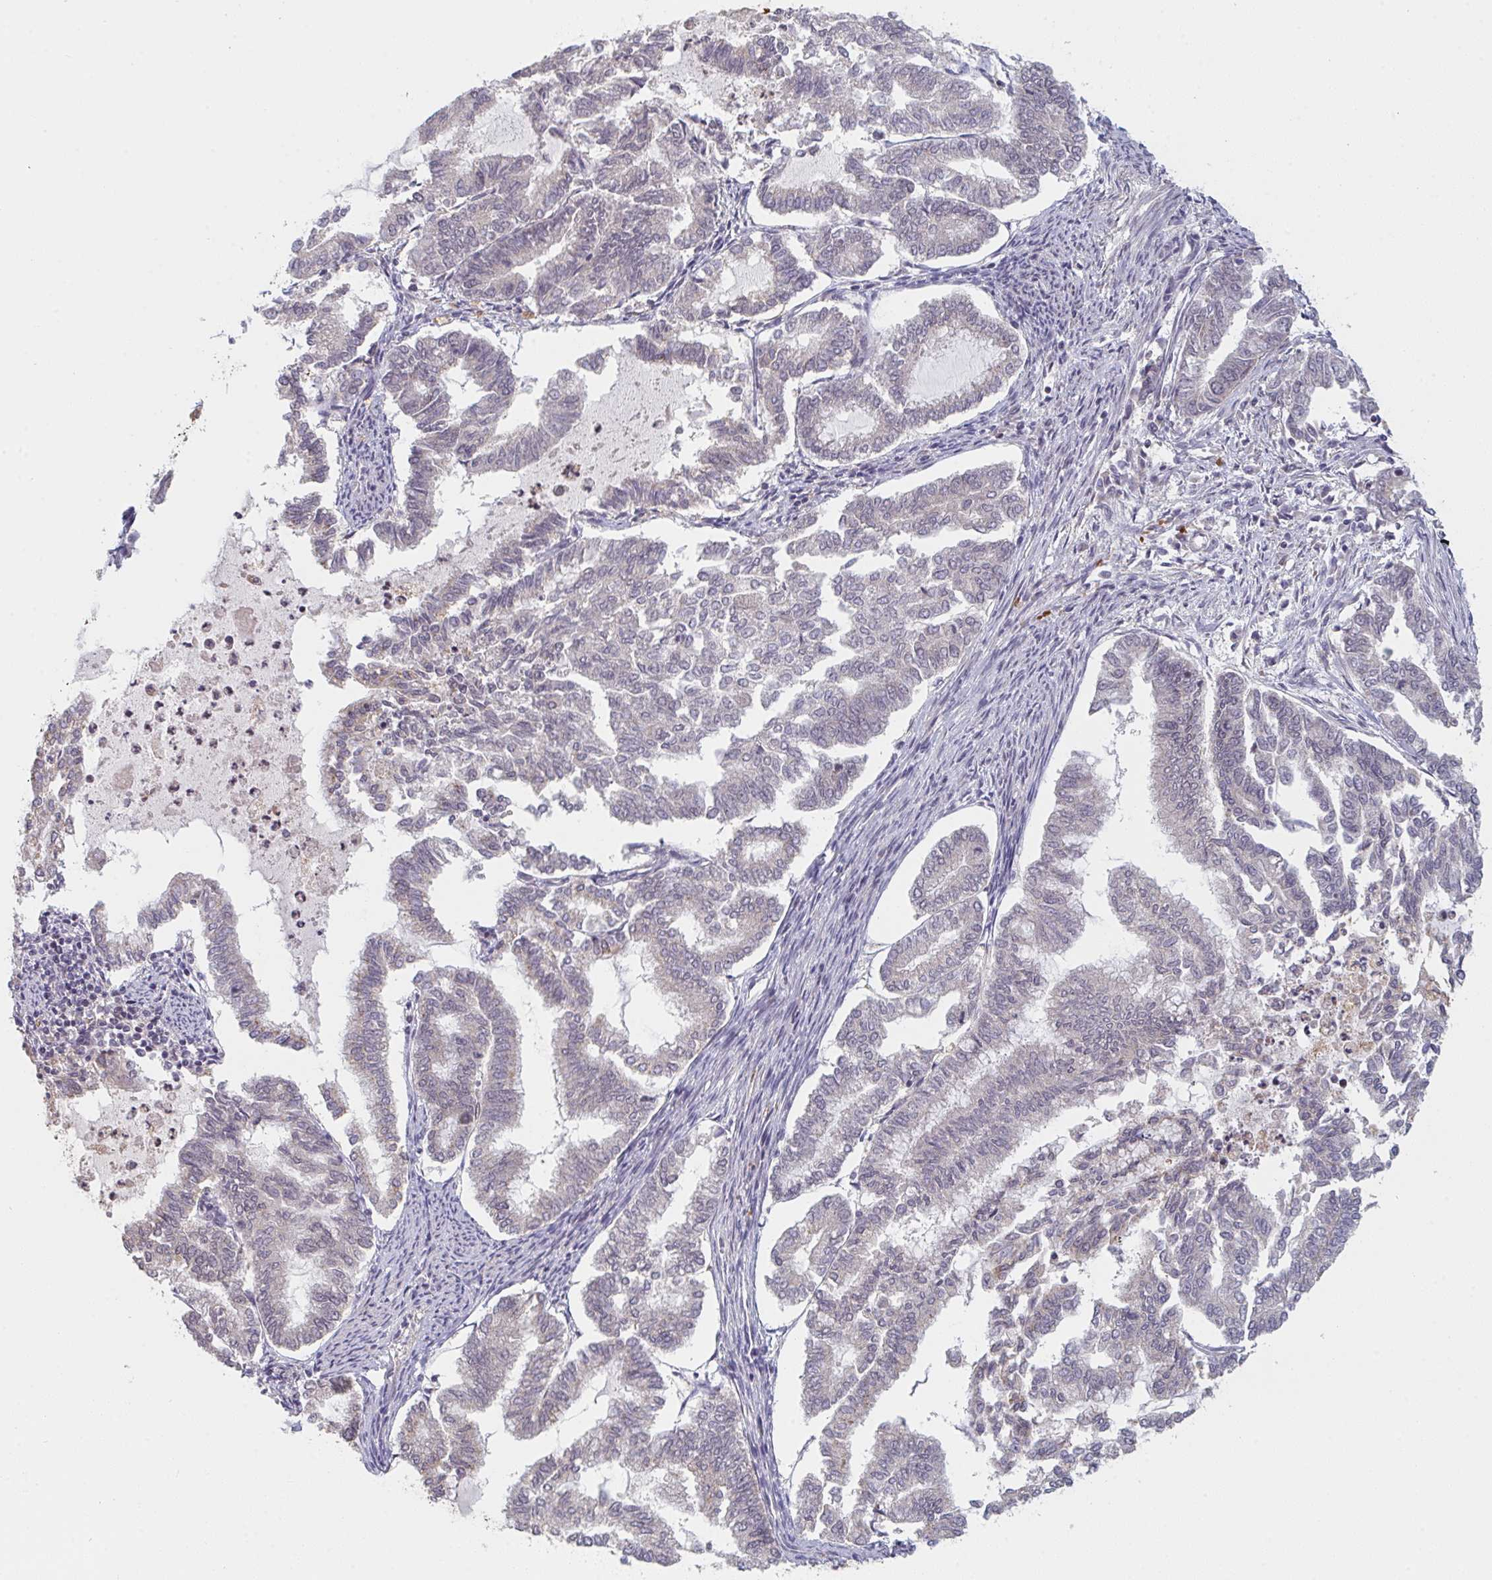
{"staining": {"intensity": "negative", "quantity": "none", "location": "none"}, "tissue": "endometrial cancer", "cell_type": "Tumor cells", "image_type": "cancer", "snomed": [{"axis": "morphology", "description": "Adenocarcinoma, NOS"}, {"axis": "topography", "description": "Endometrium"}], "caption": "The IHC image has no significant expression in tumor cells of adenocarcinoma (endometrial) tissue.", "gene": "DCST1", "patient": {"sex": "female", "age": 79}}